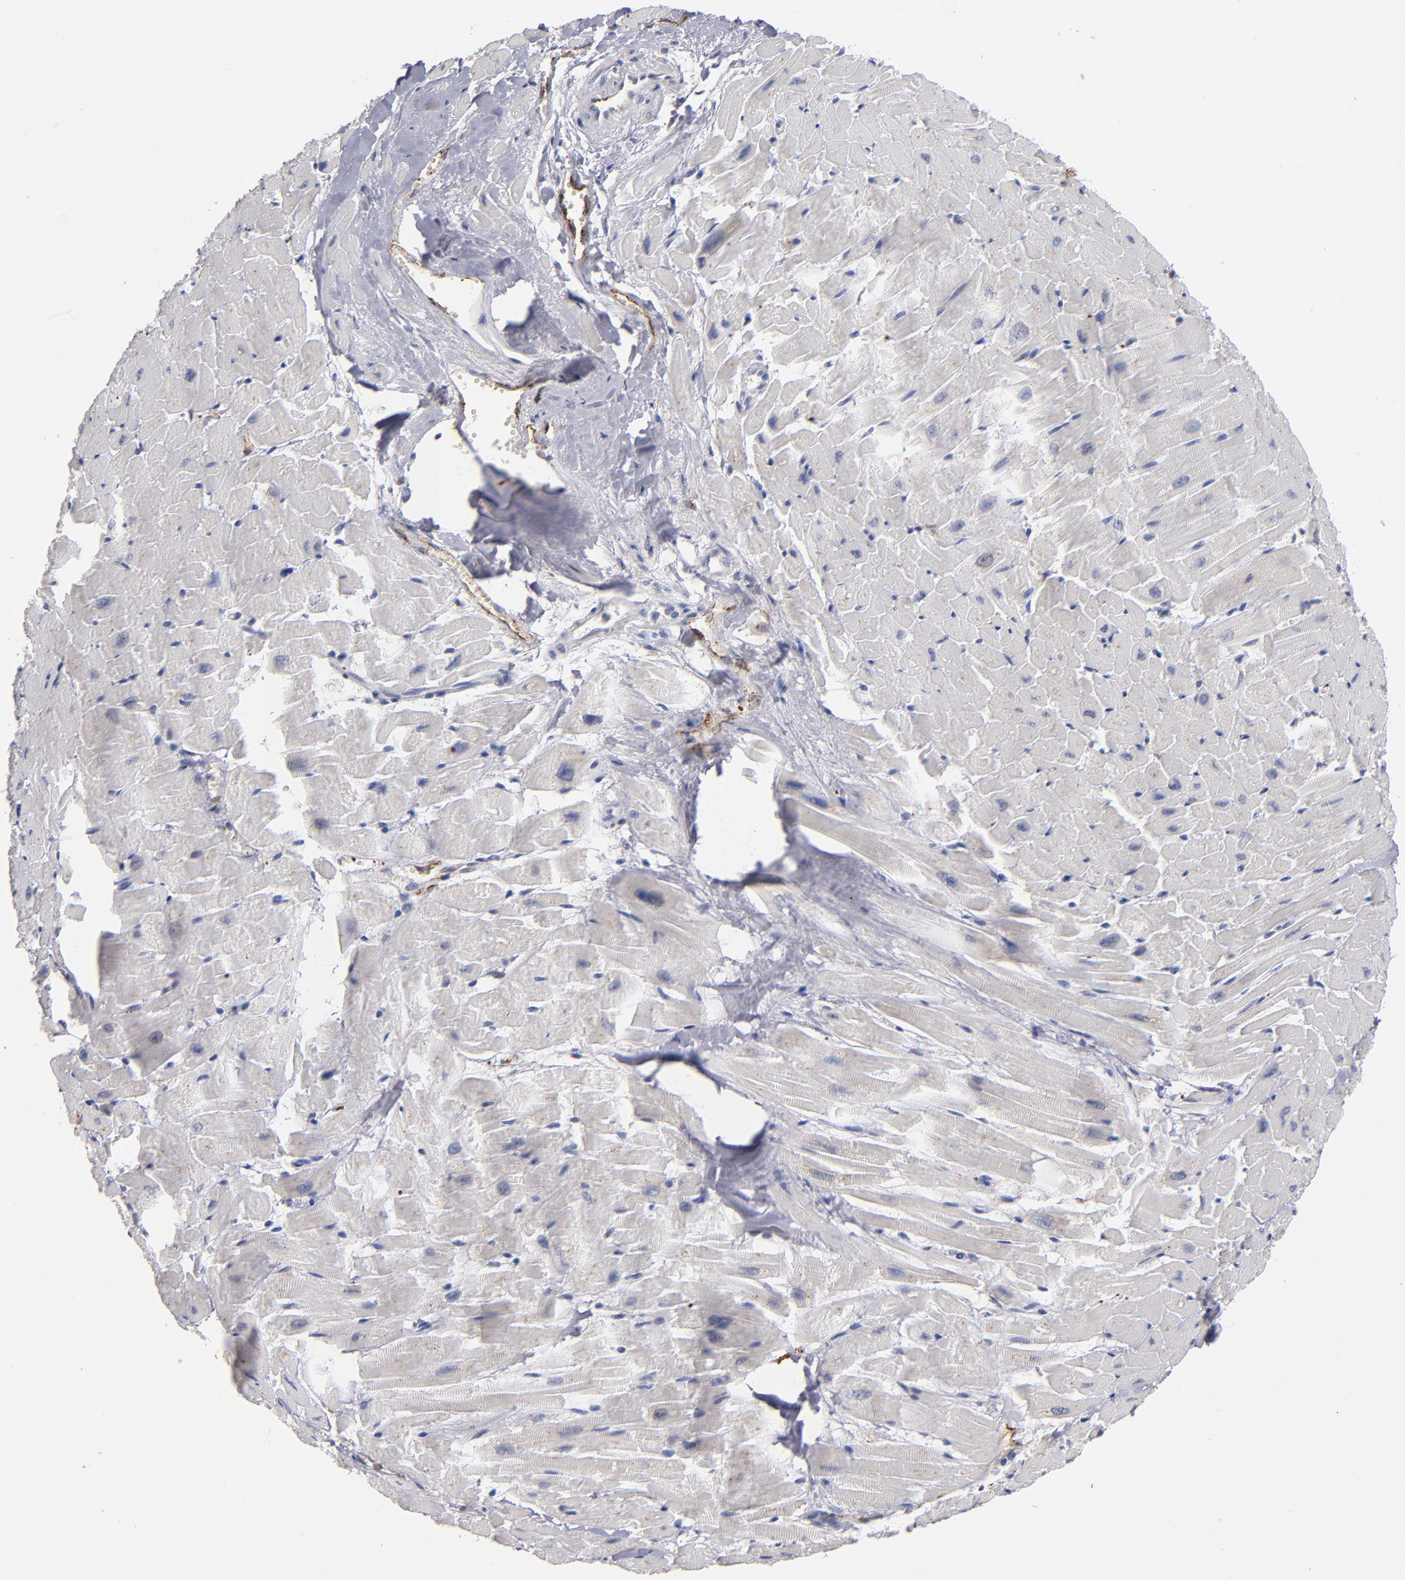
{"staining": {"intensity": "negative", "quantity": "none", "location": "none"}, "tissue": "heart muscle", "cell_type": "Cardiomyocytes", "image_type": "normal", "snomed": [{"axis": "morphology", "description": "Normal tissue, NOS"}, {"axis": "topography", "description": "Heart"}], "caption": "The image shows no significant positivity in cardiomyocytes of heart muscle.", "gene": "SELP", "patient": {"sex": "female", "age": 19}}